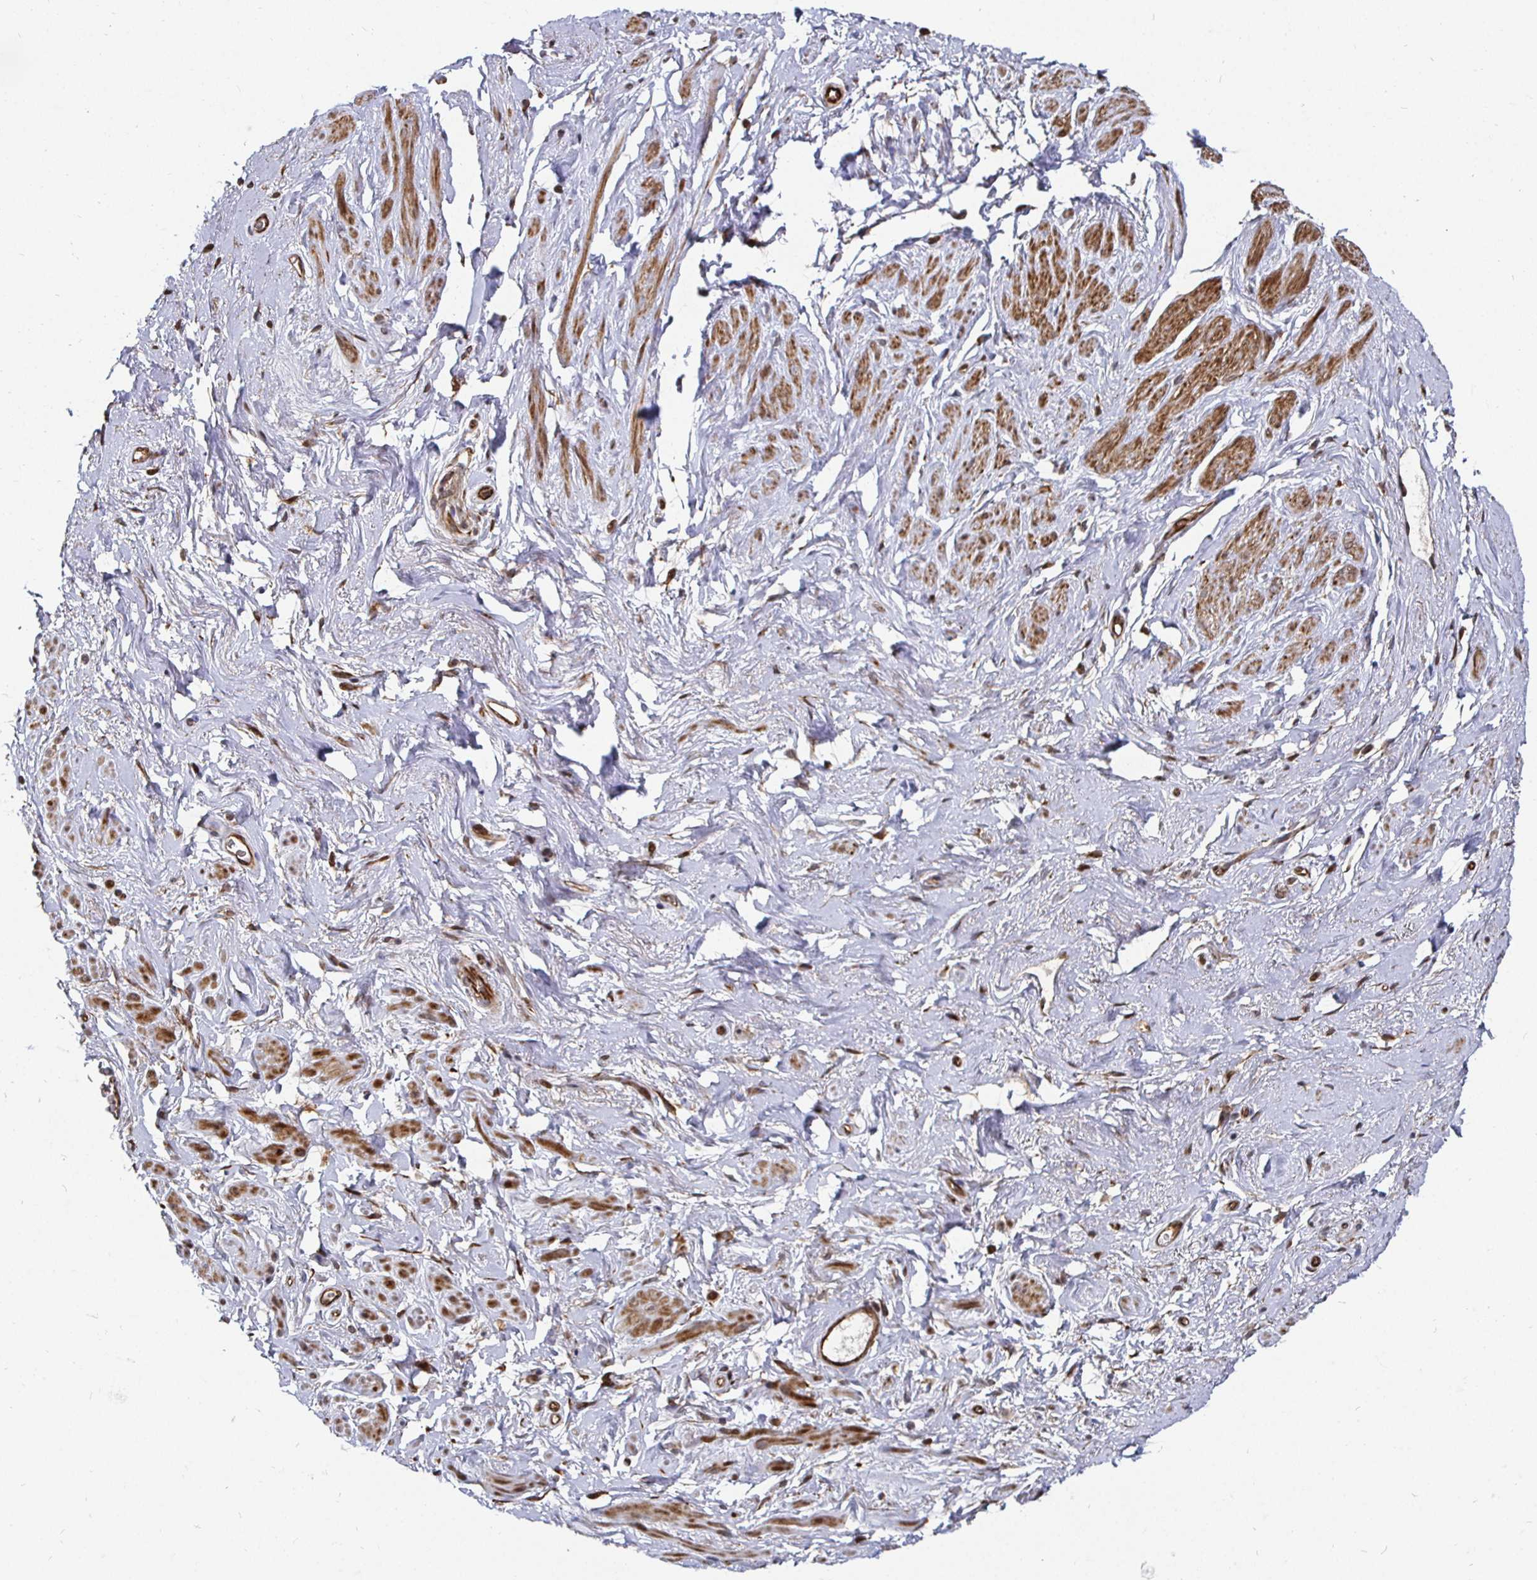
{"staining": {"intensity": "strong", "quantity": "25%-75%", "location": "cytoplasmic/membranous"}, "tissue": "adipose tissue", "cell_type": "Adipocytes", "image_type": "normal", "snomed": [{"axis": "morphology", "description": "Normal tissue, NOS"}, {"axis": "topography", "description": "Vagina"}, {"axis": "topography", "description": "Peripheral nerve tissue"}], "caption": "This image exhibits unremarkable adipose tissue stained with IHC to label a protein in brown. The cytoplasmic/membranous of adipocytes show strong positivity for the protein. Nuclei are counter-stained blue.", "gene": "TBKBP1", "patient": {"sex": "female", "age": 71}}